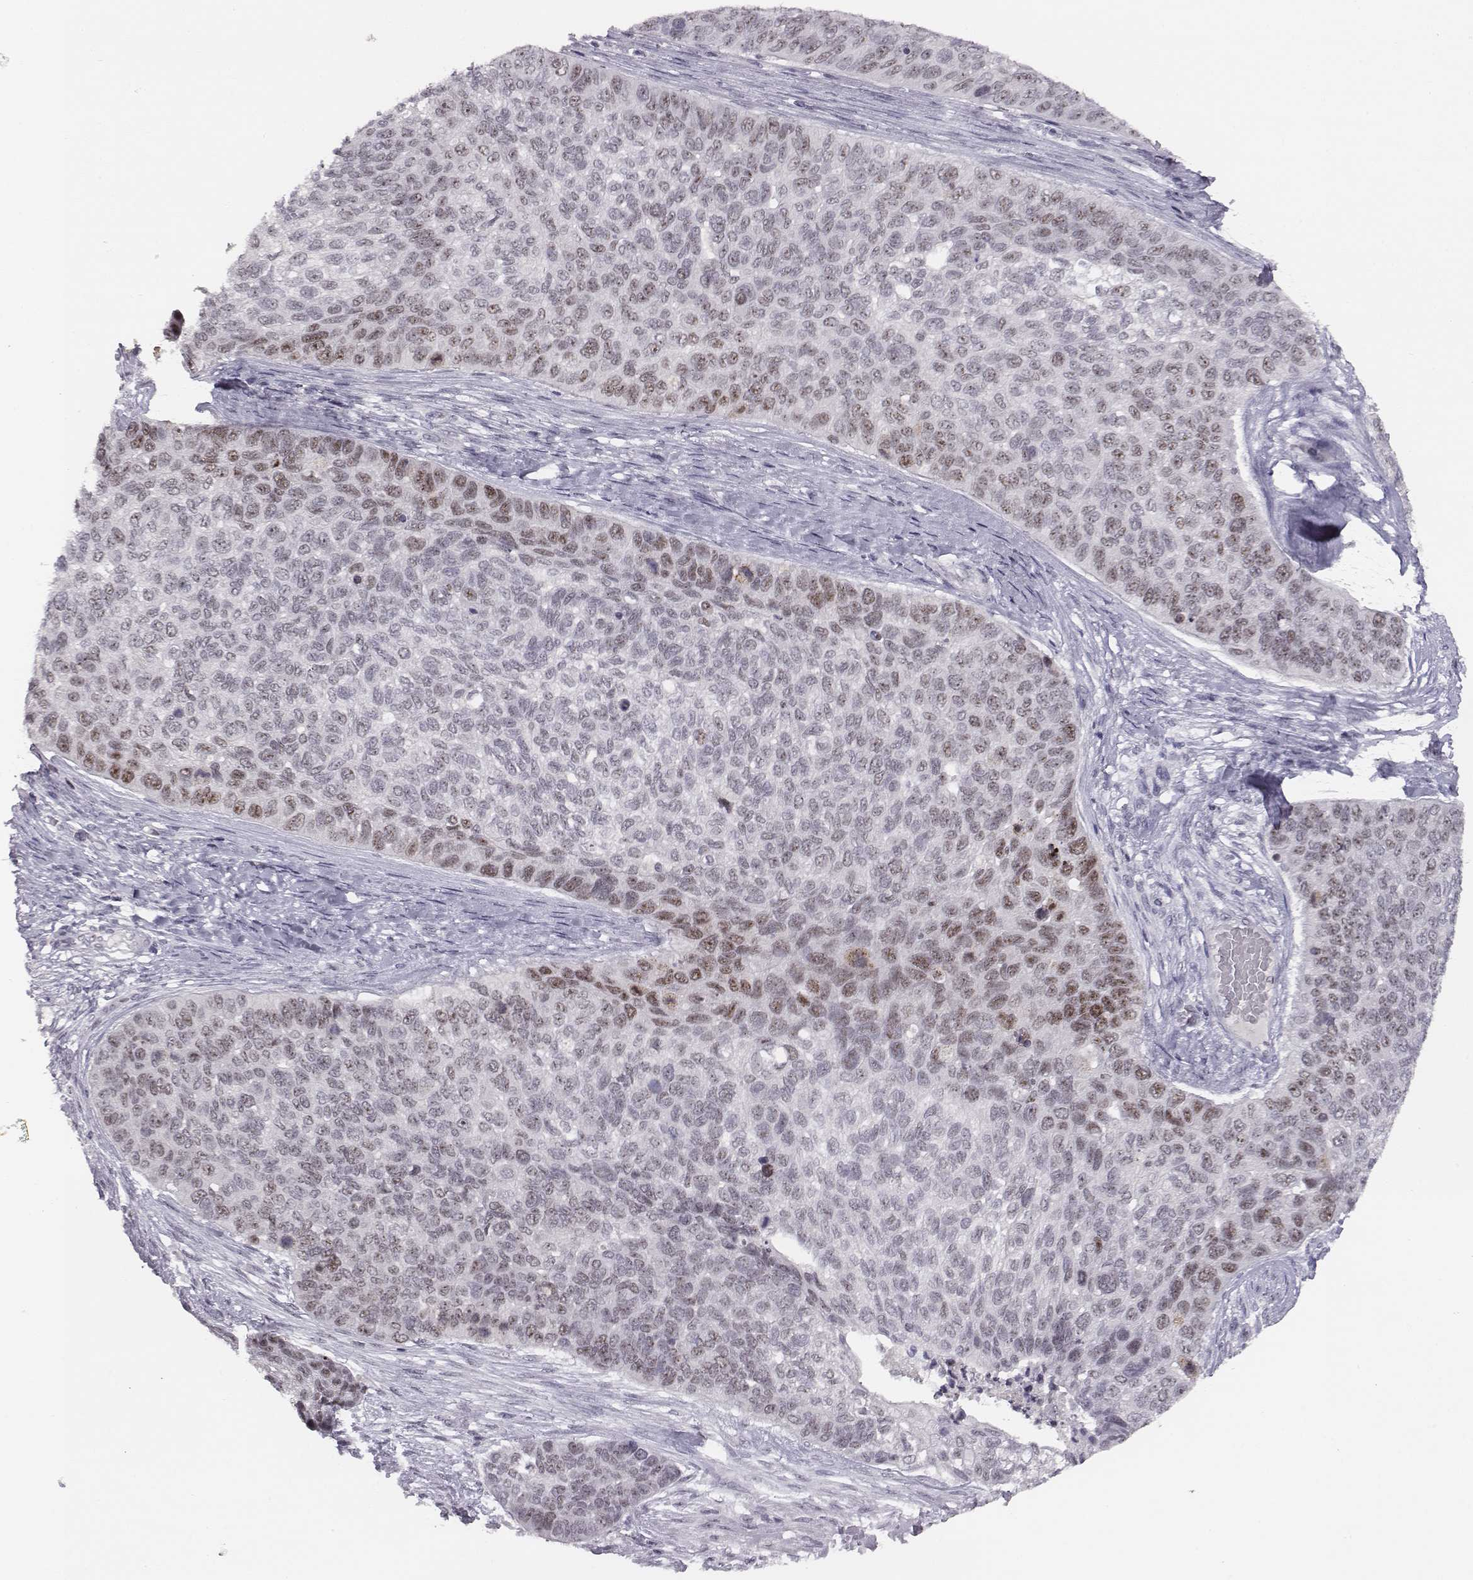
{"staining": {"intensity": "moderate", "quantity": "<25%", "location": "nuclear"}, "tissue": "lung cancer", "cell_type": "Tumor cells", "image_type": "cancer", "snomed": [{"axis": "morphology", "description": "Squamous cell carcinoma, NOS"}, {"axis": "topography", "description": "Lung"}], "caption": "Protein expression analysis of human lung cancer reveals moderate nuclear positivity in approximately <25% of tumor cells.", "gene": "NIFK", "patient": {"sex": "male", "age": 69}}